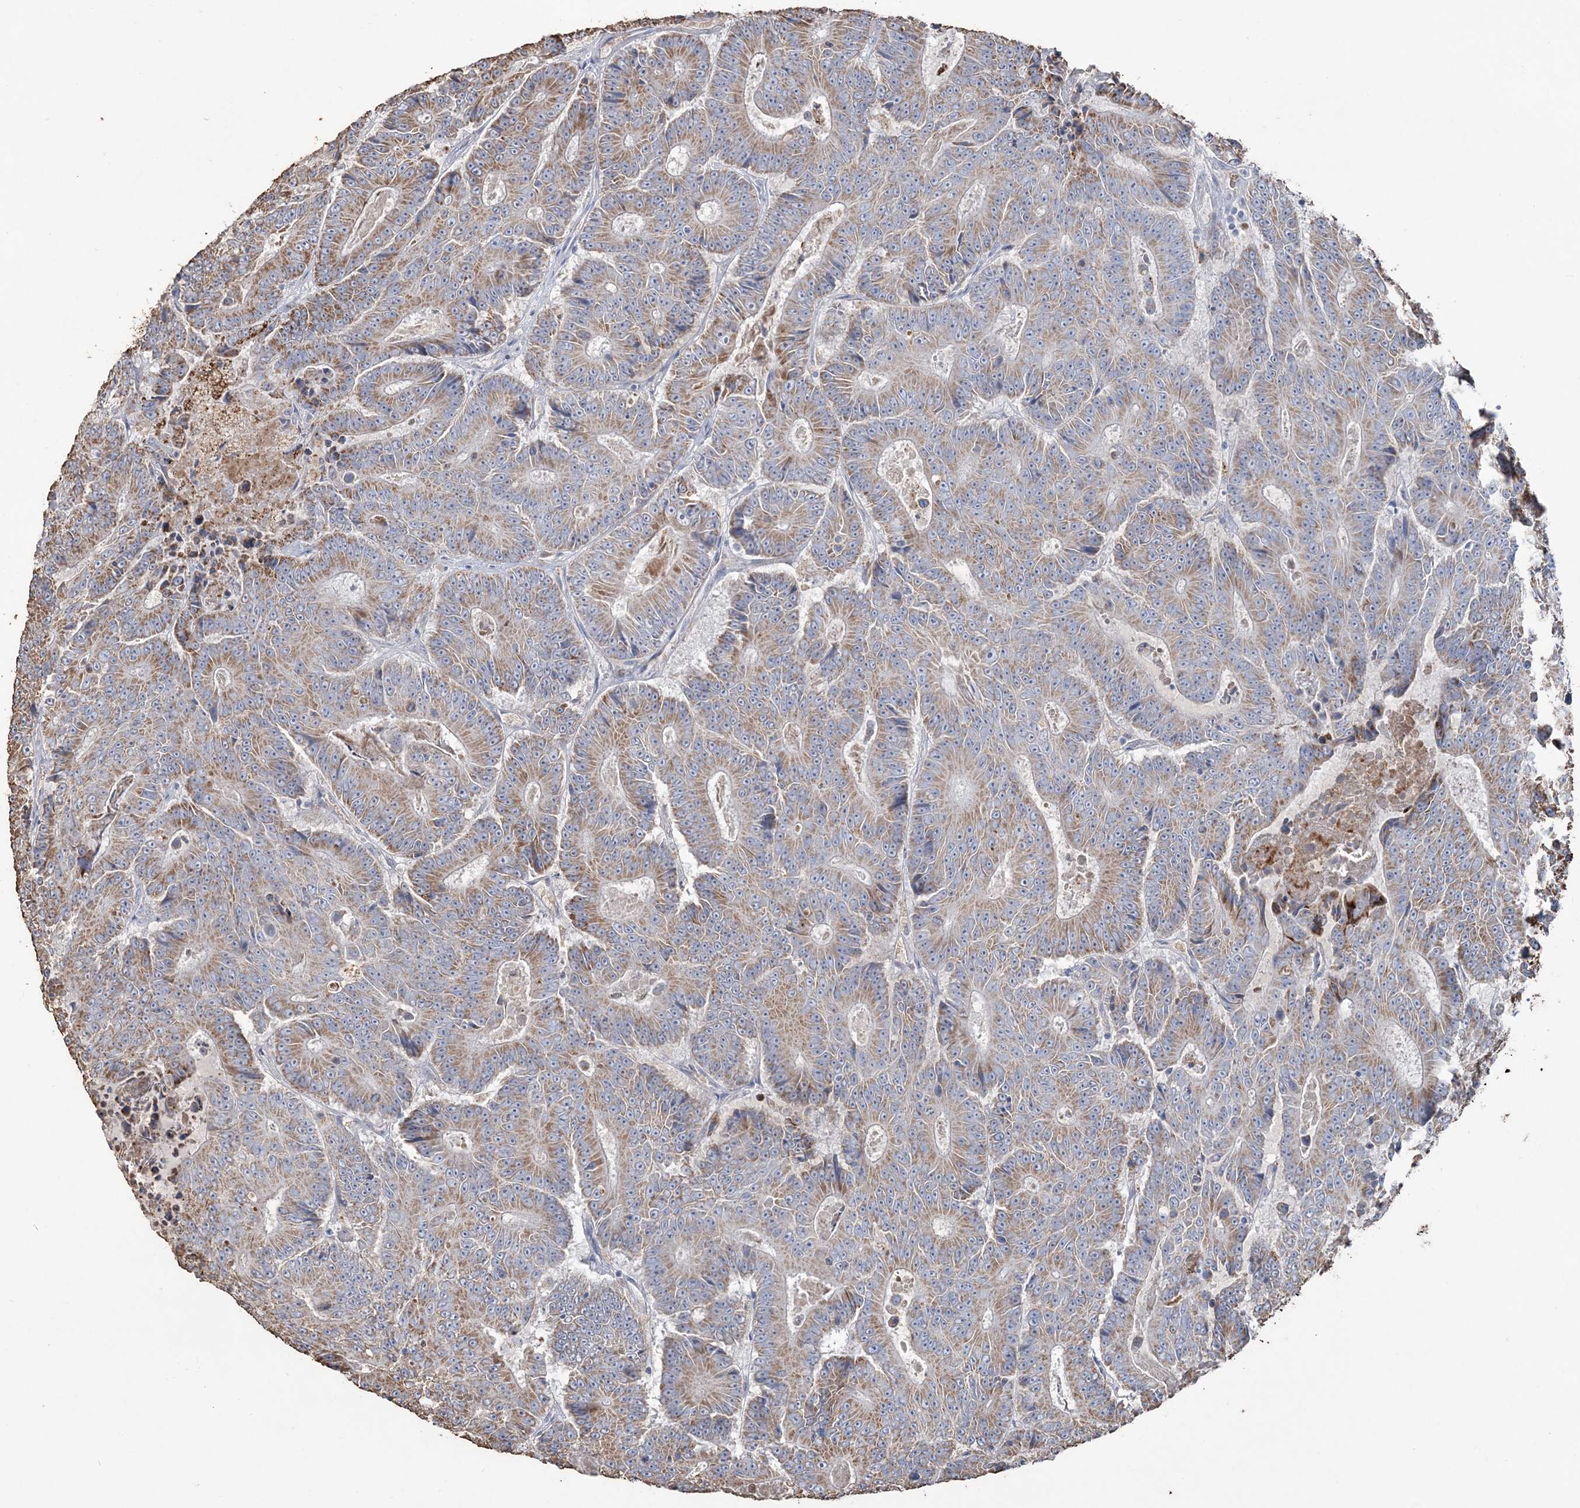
{"staining": {"intensity": "moderate", "quantity": ">75%", "location": "cytoplasmic/membranous"}, "tissue": "colorectal cancer", "cell_type": "Tumor cells", "image_type": "cancer", "snomed": [{"axis": "morphology", "description": "Adenocarcinoma, NOS"}, {"axis": "topography", "description": "Colon"}], "caption": "Adenocarcinoma (colorectal) stained with a protein marker displays moderate staining in tumor cells.", "gene": "SFMBT2", "patient": {"sex": "male", "age": 83}}